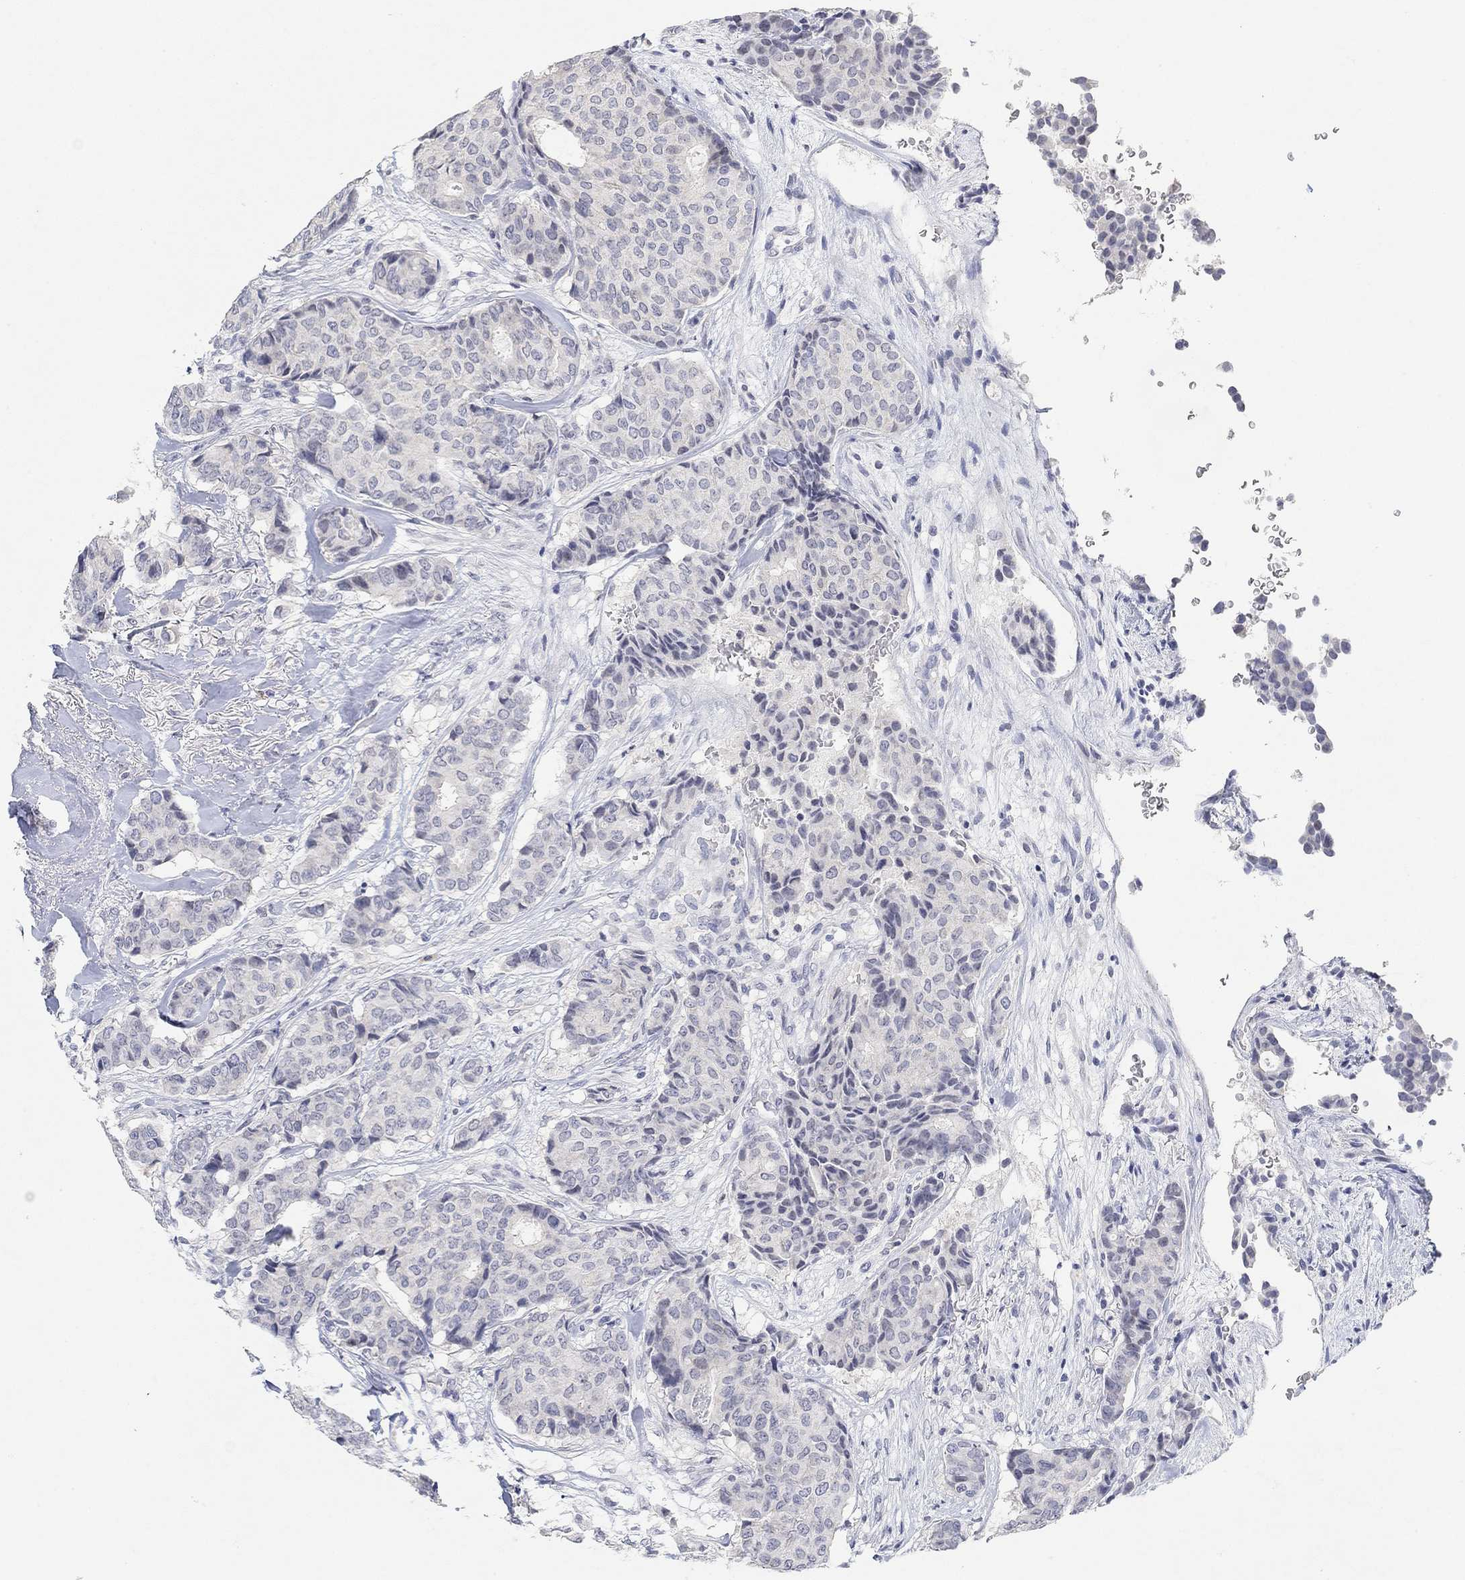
{"staining": {"intensity": "negative", "quantity": "none", "location": "none"}, "tissue": "breast cancer", "cell_type": "Tumor cells", "image_type": "cancer", "snomed": [{"axis": "morphology", "description": "Duct carcinoma"}, {"axis": "topography", "description": "Breast"}], "caption": "Breast cancer was stained to show a protein in brown. There is no significant expression in tumor cells. (DAB IHC visualized using brightfield microscopy, high magnification).", "gene": "VAT1L", "patient": {"sex": "female", "age": 75}}